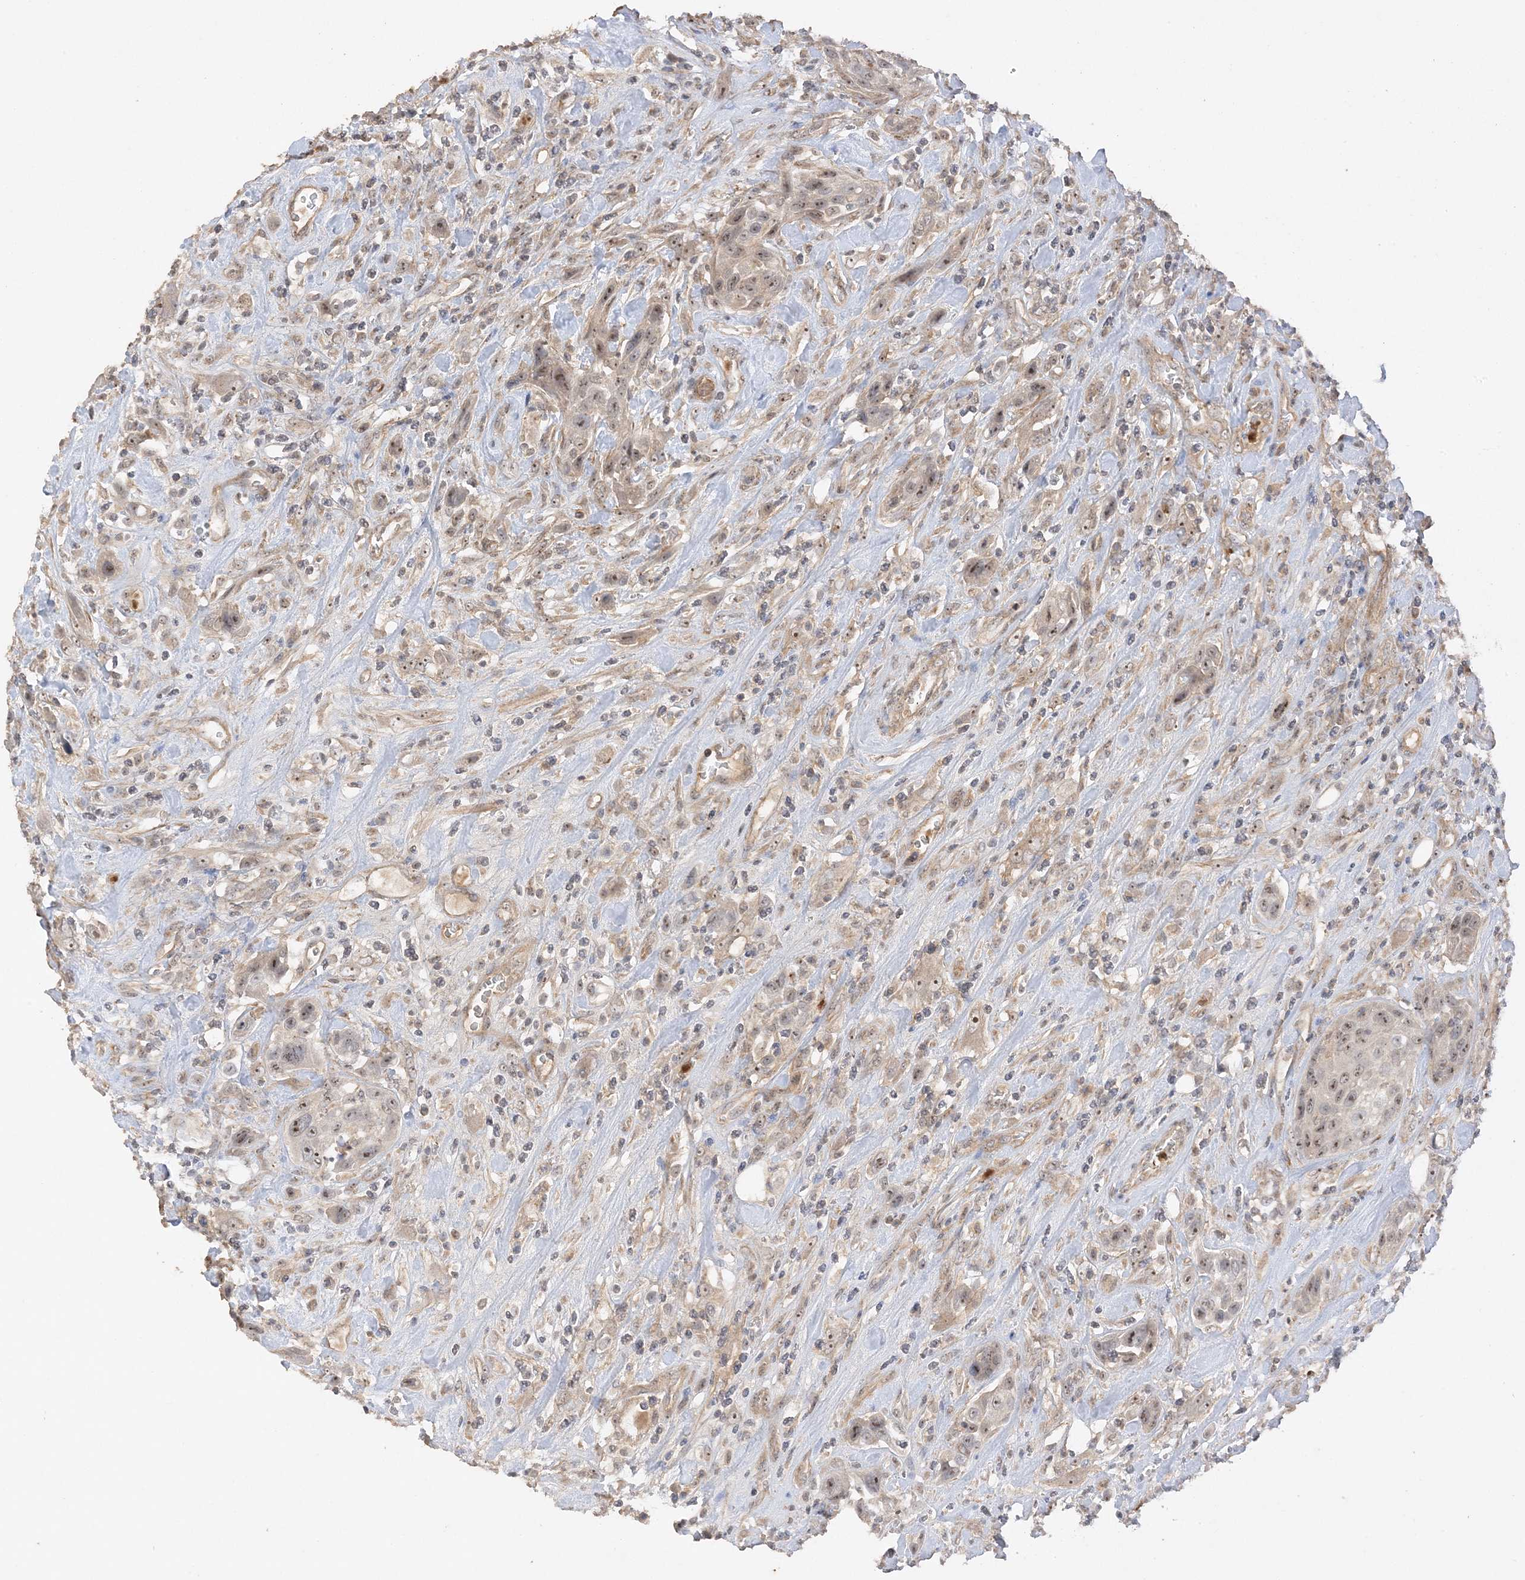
{"staining": {"intensity": "moderate", "quantity": ">75%", "location": "cytoplasmic/membranous,nuclear"}, "tissue": "urothelial cancer", "cell_type": "Tumor cells", "image_type": "cancer", "snomed": [{"axis": "morphology", "description": "Urothelial carcinoma, High grade"}, {"axis": "topography", "description": "Urinary bladder"}], "caption": "A photomicrograph of high-grade urothelial carcinoma stained for a protein shows moderate cytoplasmic/membranous and nuclear brown staining in tumor cells. (Brightfield microscopy of DAB IHC at high magnification).", "gene": "DDX18", "patient": {"sex": "male", "age": 50}}